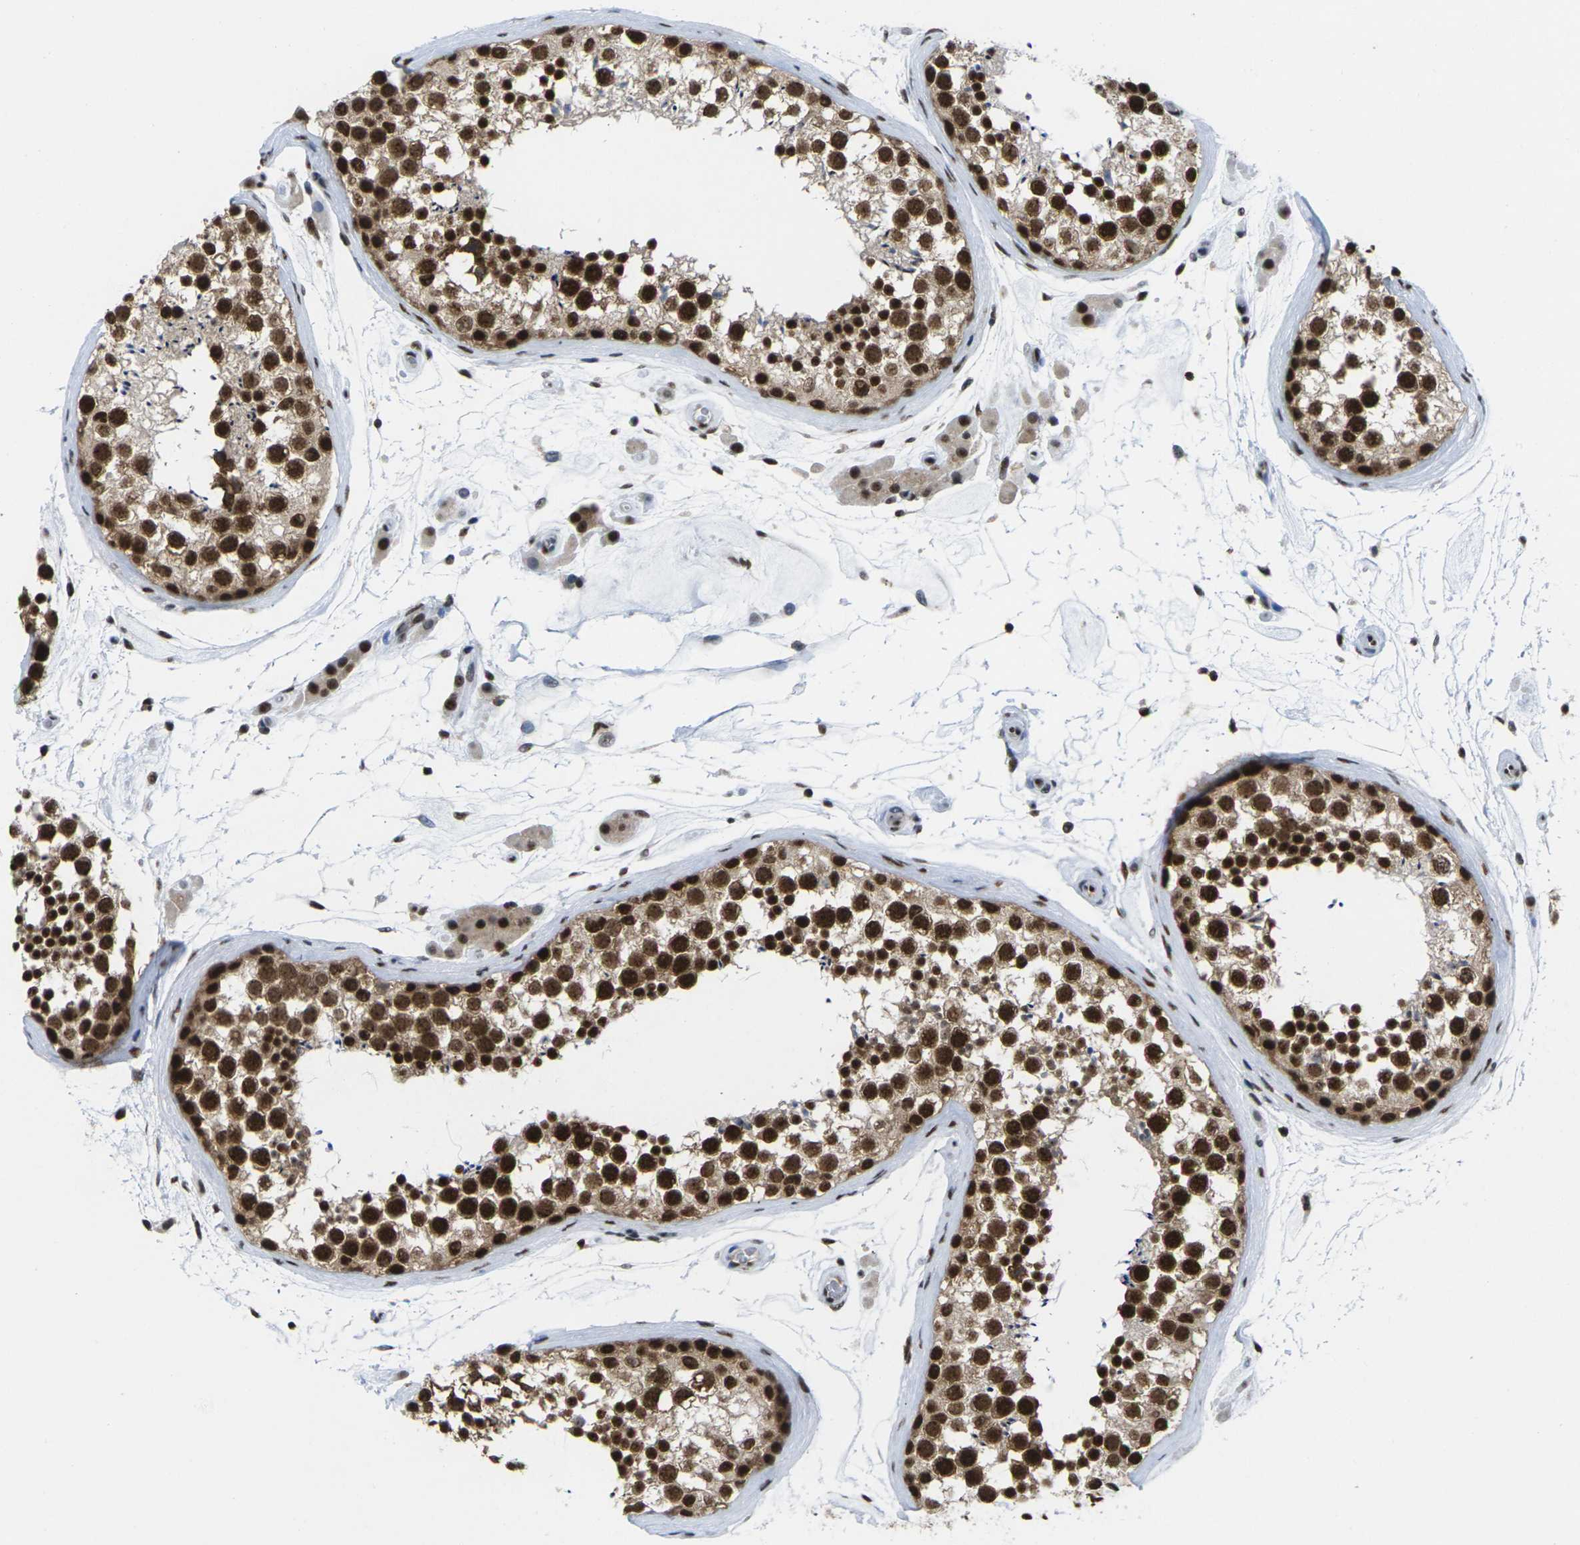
{"staining": {"intensity": "strong", "quantity": ">75%", "location": "cytoplasmic/membranous,nuclear"}, "tissue": "testis", "cell_type": "Cells in seminiferous ducts", "image_type": "normal", "snomed": [{"axis": "morphology", "description": "Normal tissue, NOS"}, {"axis": "topography", "description": "Testis"}], "caption": "DAB immunohistochemical staining of normal human testis exhibits strong cytoplasmic/membranous,nuclear protein positivity in about >75% of cells in seminiferous ducts.", "gene": "MAGOH", "patient": {"sex": "male", "age": 46}}